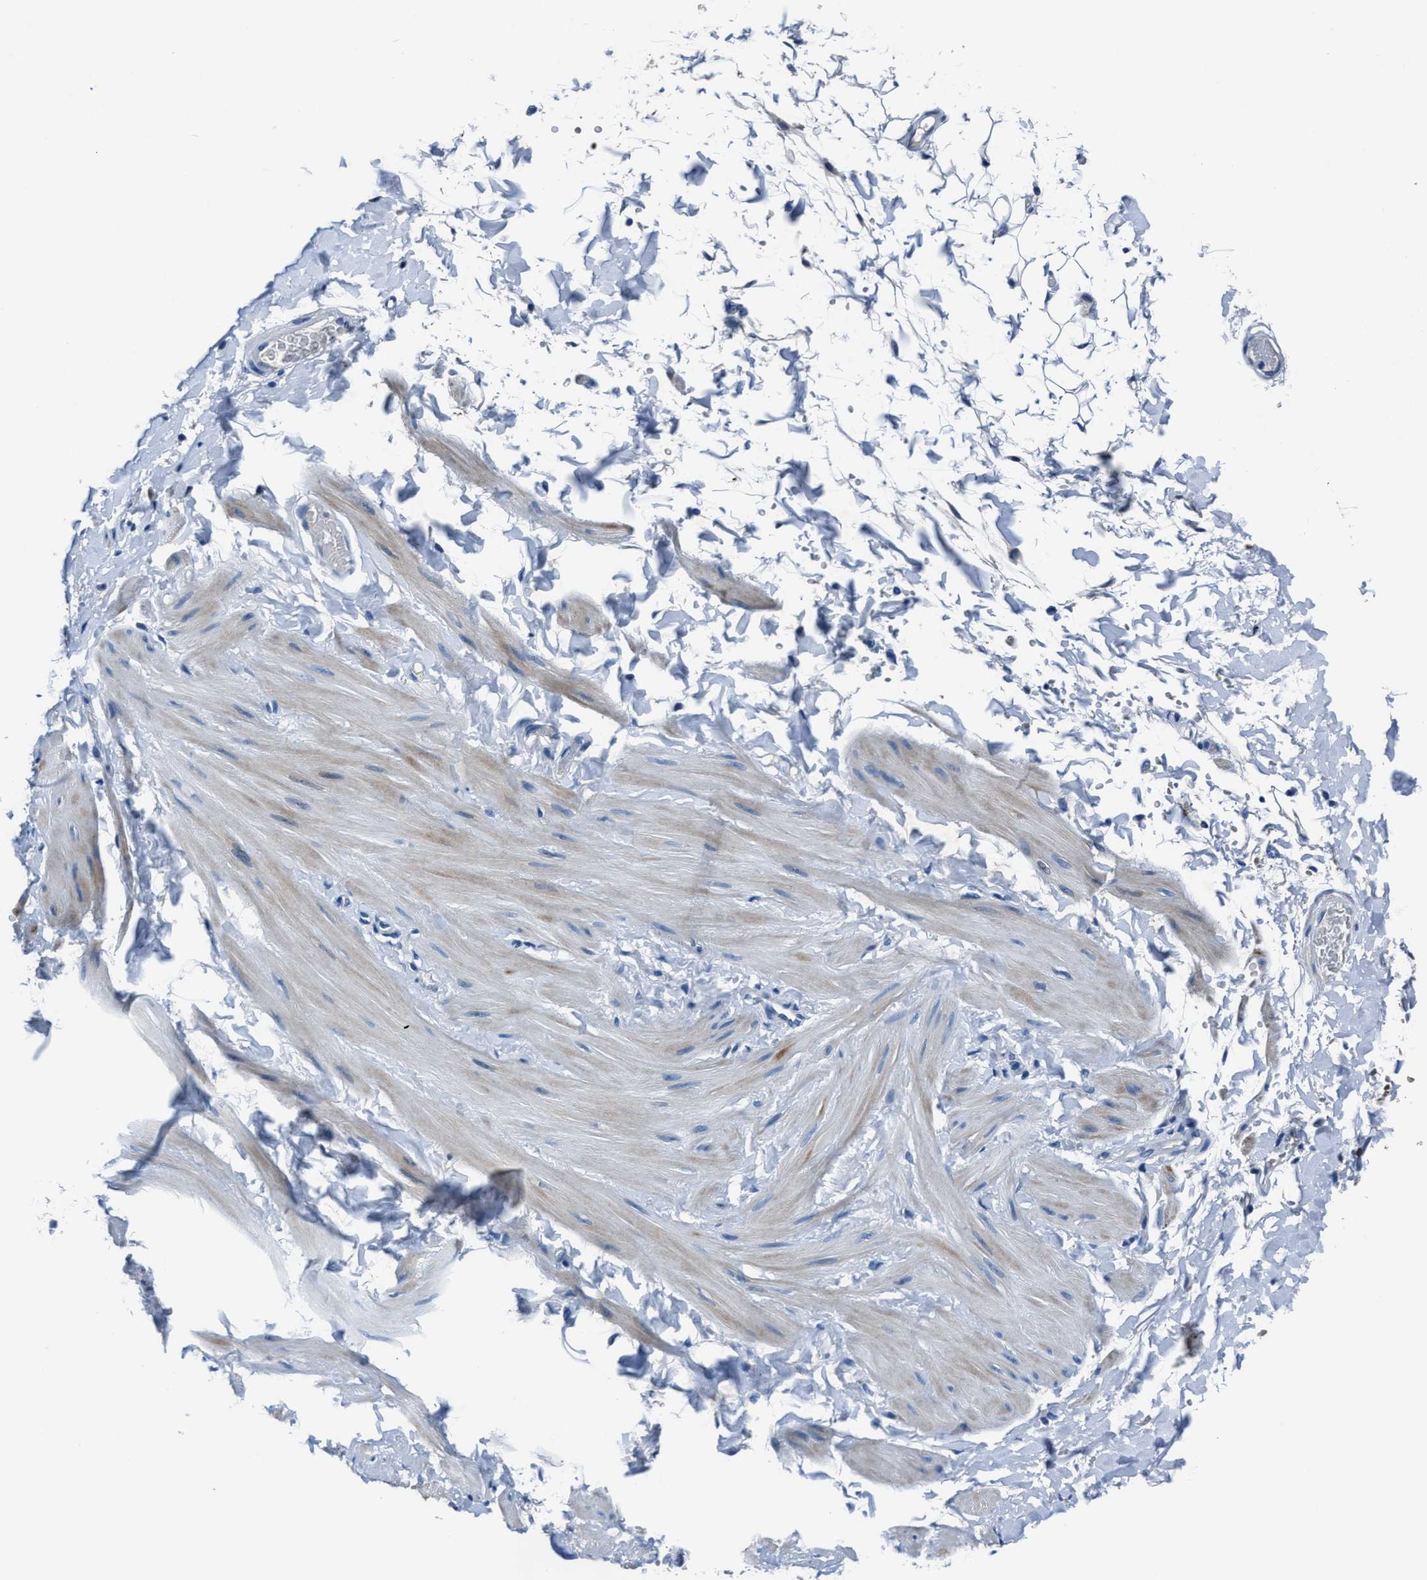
{"staining": {"intensity": "negative", "quantity": "none", "location": "none"}, "tissue": "adipose tissue", "cell_type": "Adipocytes", "image_type": "normal", "snomed": [{"axis": "morphology", "description": "Normal tissue, NOS"}, {"axis": "topography", "description": "Adipose tissue"}, {"axis": "topography", "description": "Vascular tissue"}, {"axis": "topography", "description": "Peripheral nerve tissue"}], "caption": "This is an IHC histopathology image of normal human adipose tissue. There is no positivity in adipocytes.", "gene": "NACAD", "patient": {"sex": "male", "age": 25}}